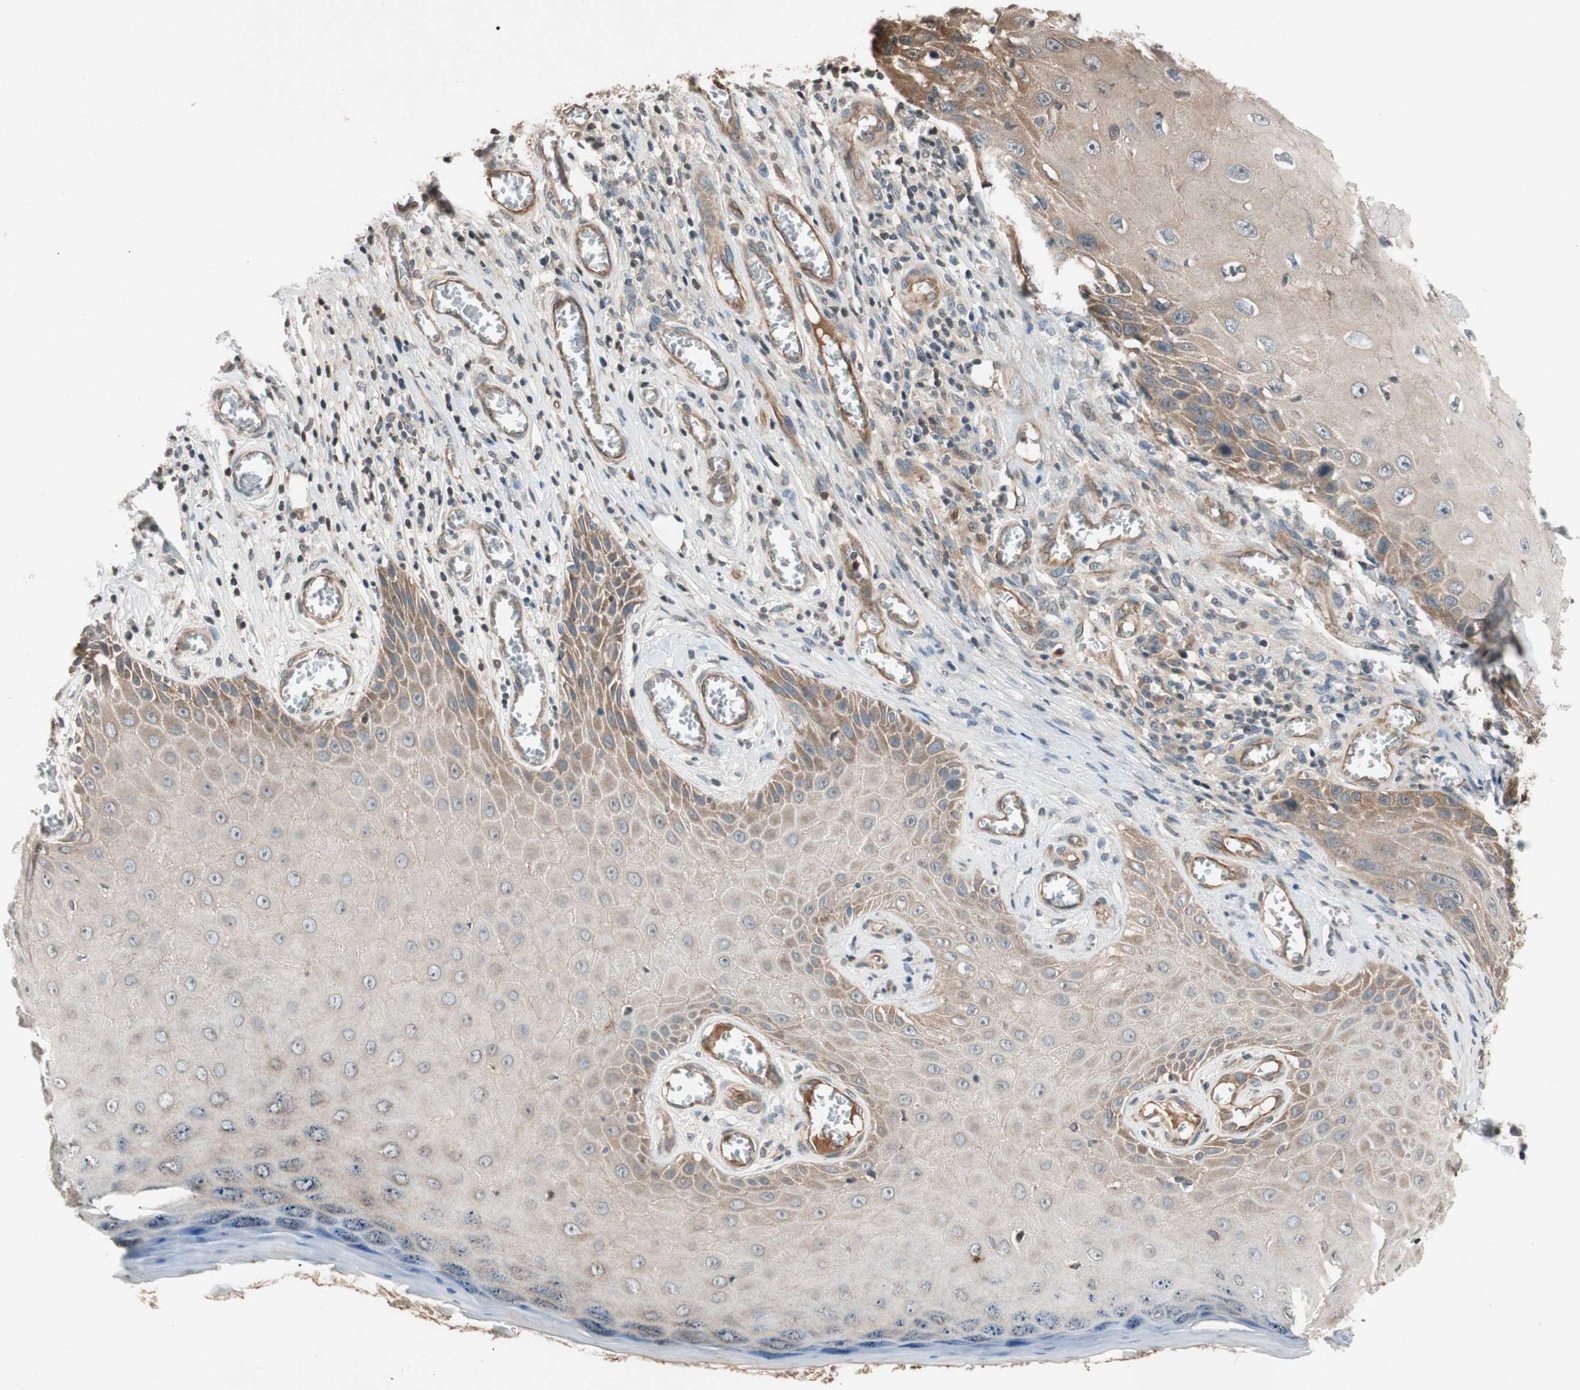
{"staining": {"intensity": "weak", "quantity": ">75%", "location": "cytoplasmic/membranous"}, "tissue": "skin cancer", "cell_type": "Tumor cells", "image_type": "cancer", "snomed": [{"axis": "morphology", "description": "Squamous cell carcinoma, NOS"}, {"axis": "topography", "description": "Skin"}], "caption": "Human skin squamous cell carcinoma stained with a brown dye shows weak cytoplasmic/membranous positive staining in approximately >75% of tumor cells.", "gene": "GCLM", "patient": {"sex": "female", "age": 73}}